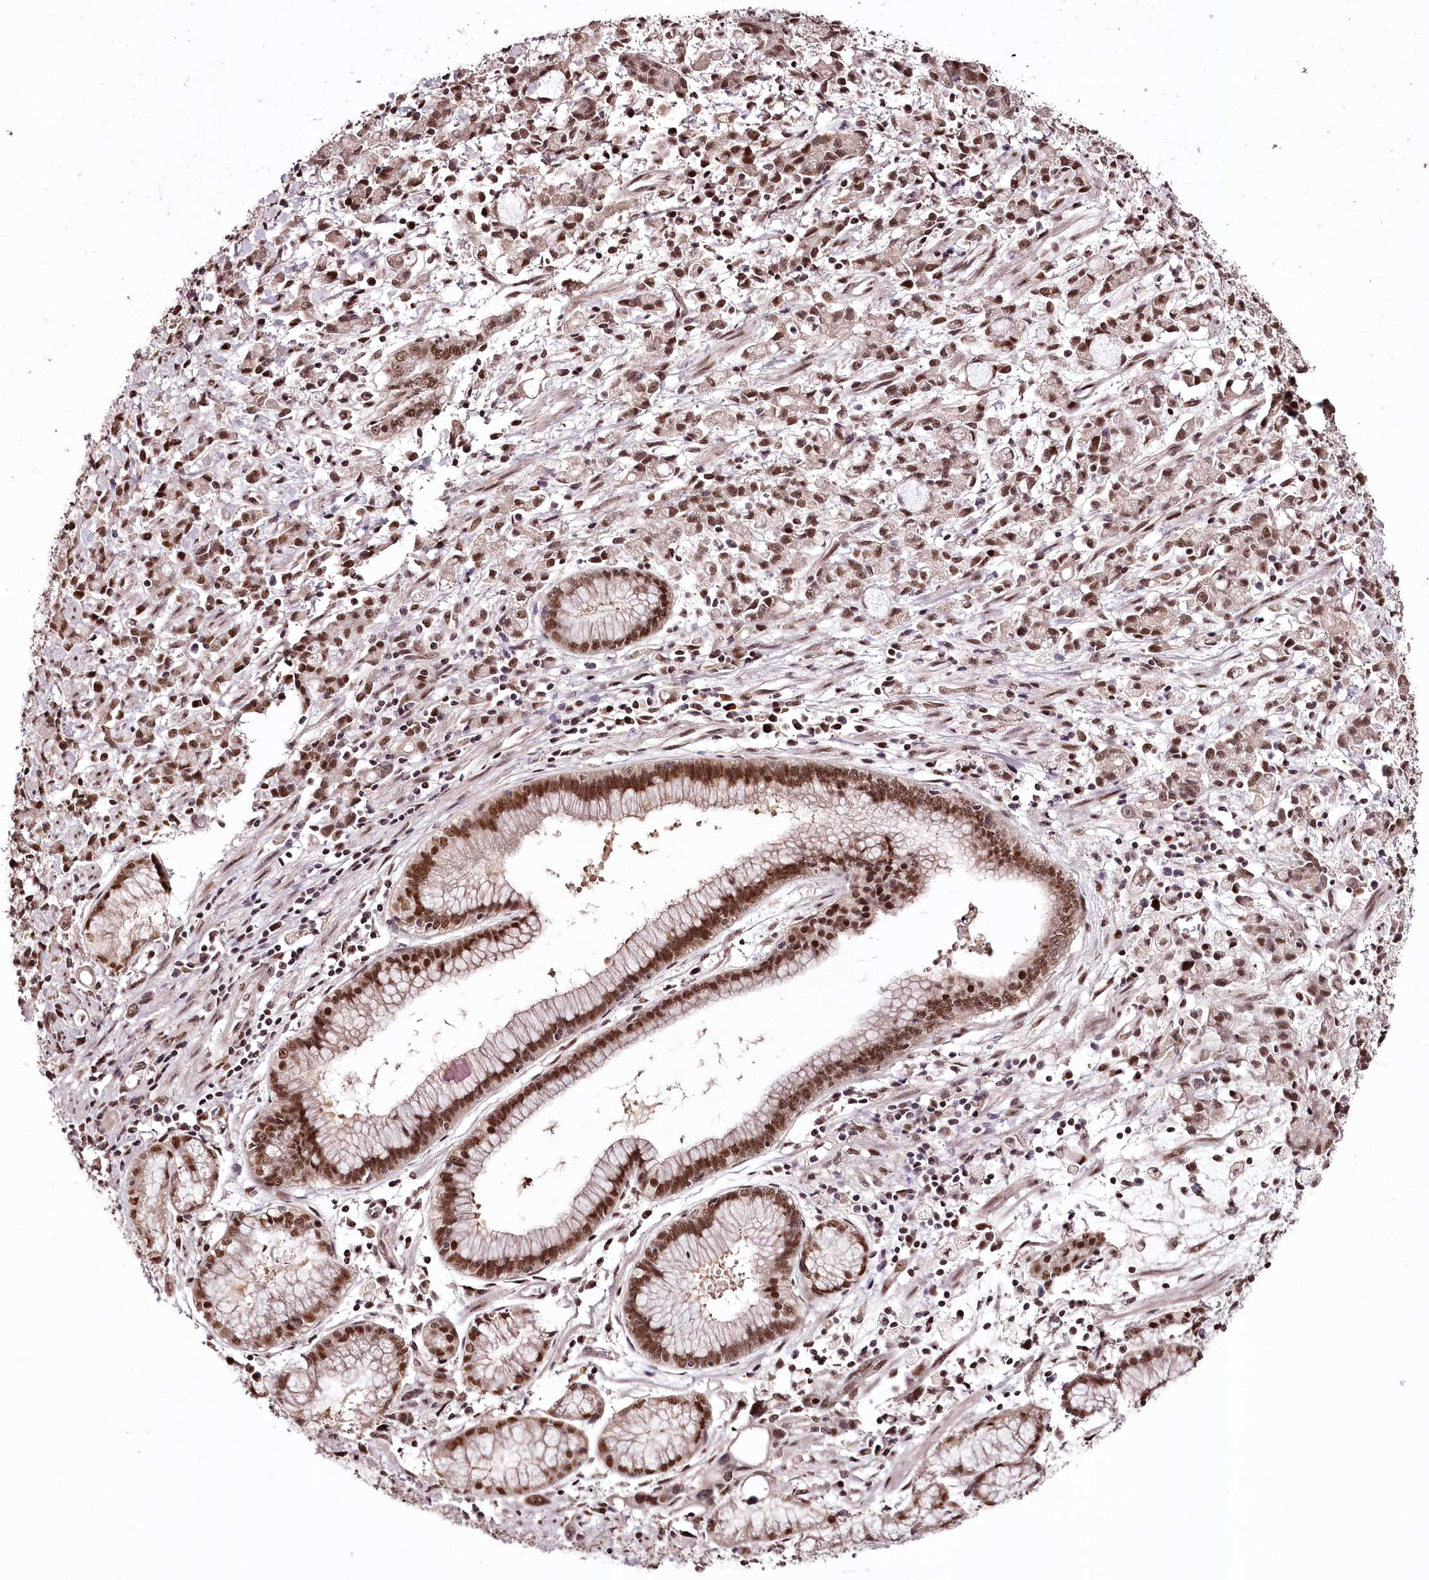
{"staining": {"intensity": "moderate", "quantity": ">75%", "location": "nuclear"}, "tissue": "stomach cancer", "cell_type": "Tumor cells", "image_type": "cancer", "snomed": [{"axis": "morphology", "description": "Adenocarcinoma, NOS"}, {"axis": "topography", "description": "Stomach, lower"}], "caption": "Adenocarcinoma (stomach) stained with a brown dye displays moderate nuclear positive expression in about >75% of tumor cells.", "gene": "TTC33", "patient": {"sex": "female", "age": 43}}